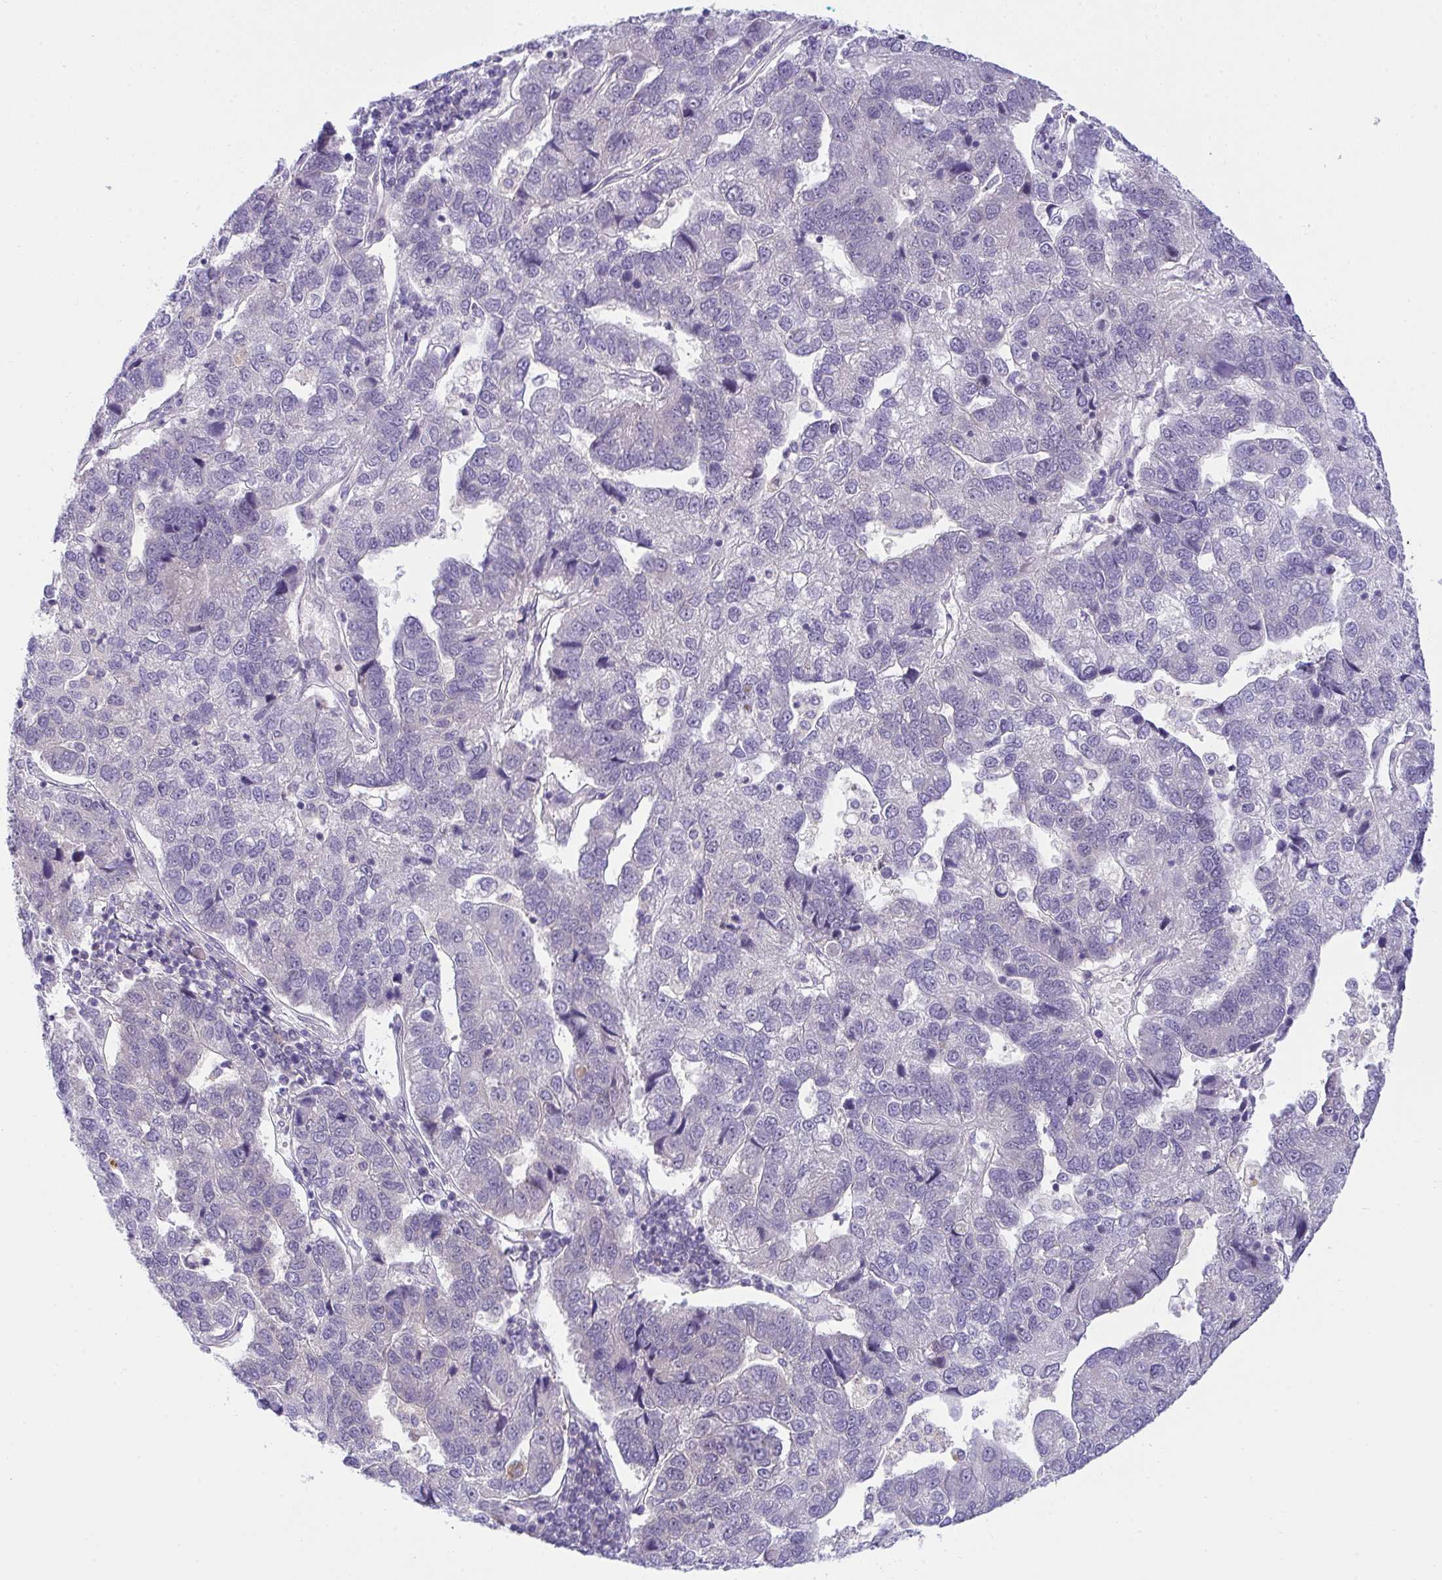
{"staining": {"intensity": "negative", "quantity": "none", "location": "none"}, "tissue": "pancreatic cancer", "cell_type": "Tumor cells", "image_type": "cancer", "snomed": [{"axis": "morphology", "description": "Adenocarcinoma, NOS"}, {"axis": "topography", "description": "Pancreas"}], "caption": "This is an IHC histopathology image of pancreatic adenocarcinoma. There is no expression in tumor cells.", "gene": "HOXD12", "patient": {"sex": "female", "age": 61}}